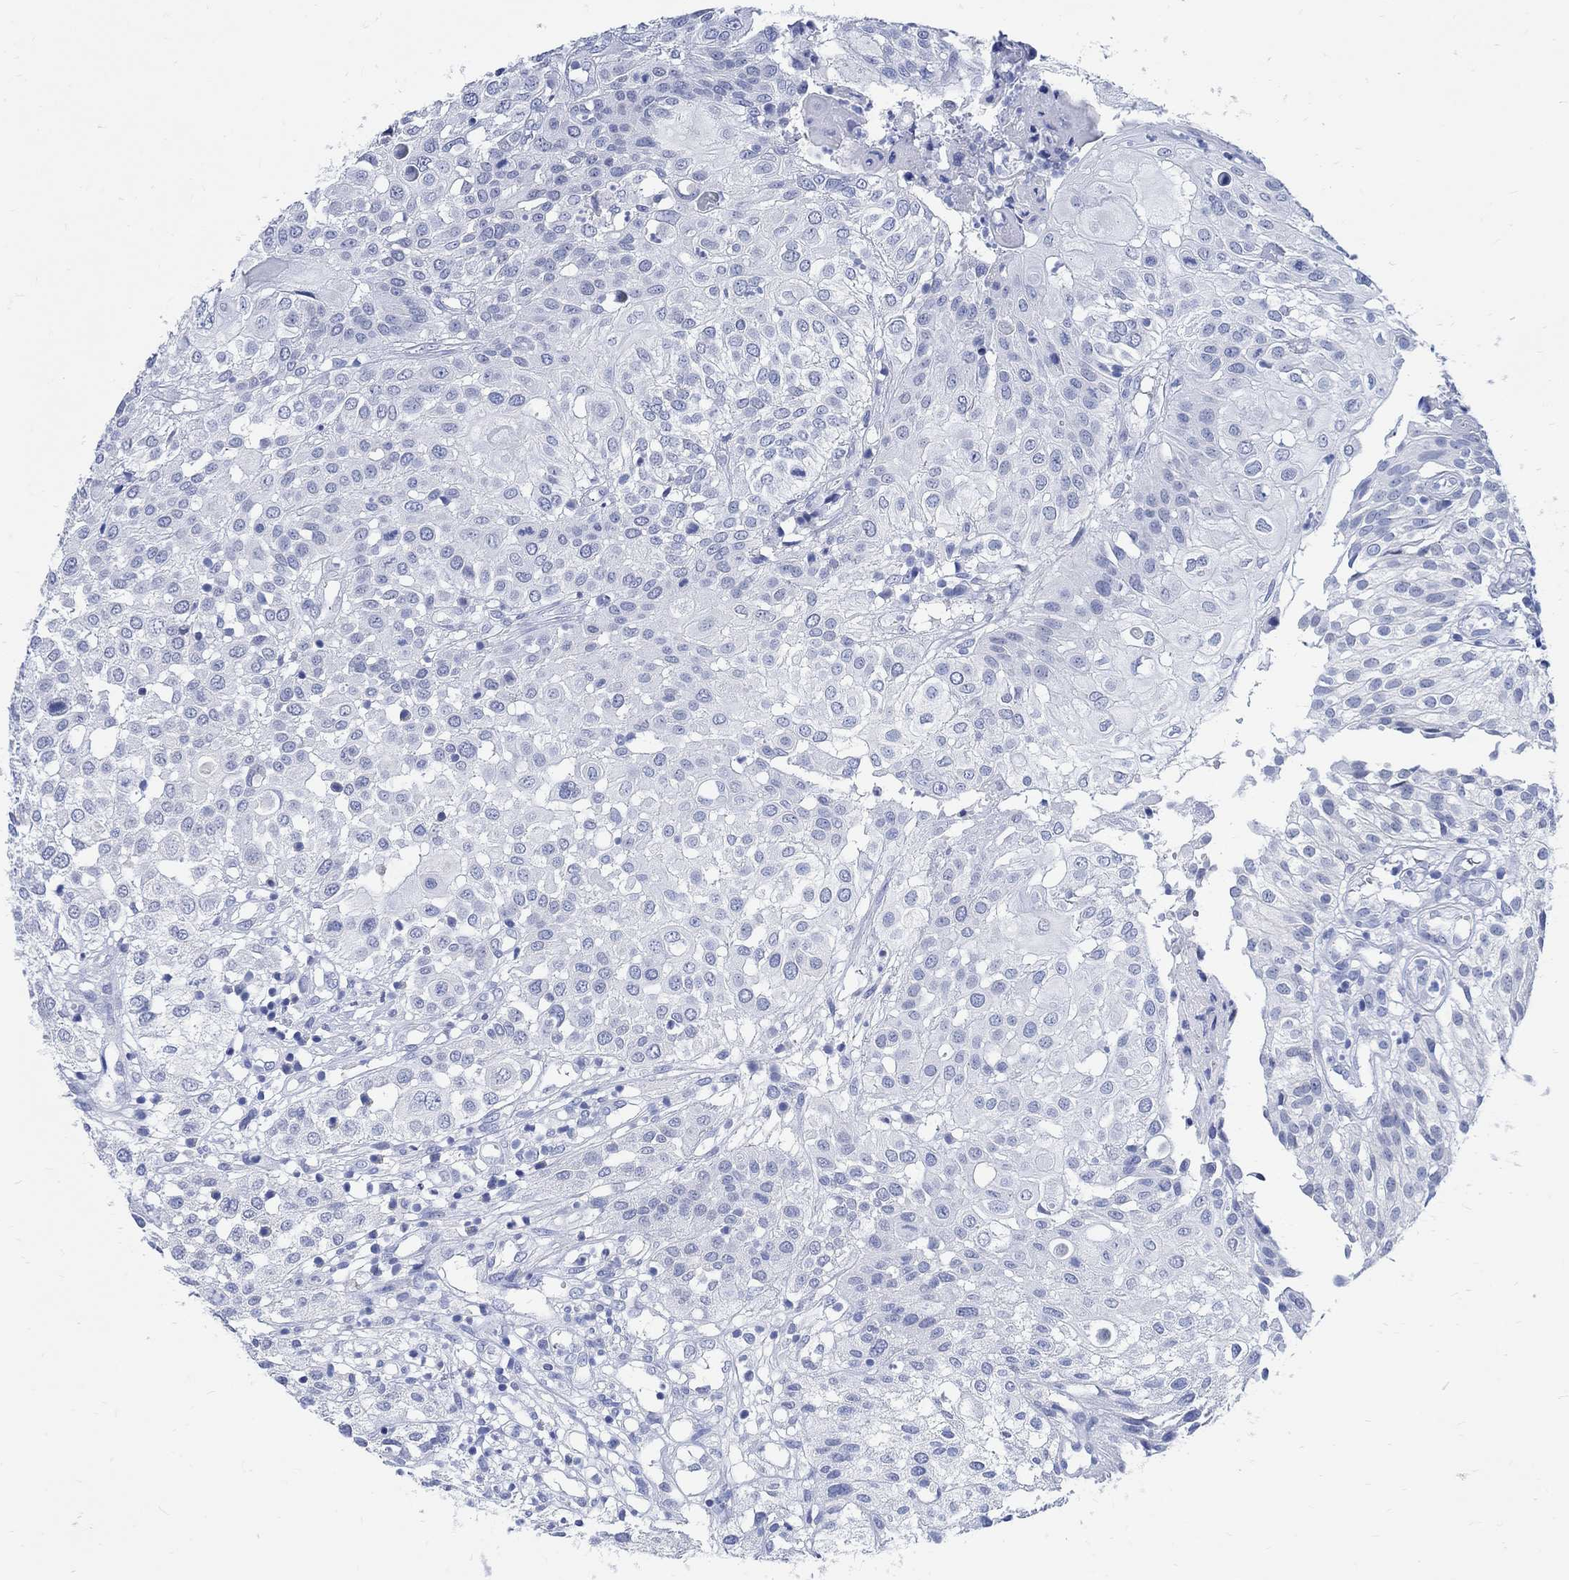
{"staining": {"intensity": "negative", "quantity": "none", "location": "none"}, "tissue": "urothelial cancer", "cell_type": "Tumor cells", "image_type": "cancer", "snomed": [{"axis": "morphology", "description": "Urothelial carcinoma, High grade"}, {"axis": "topography", "description": "Urinary bladder"}], "caption": "Urothelial cancer stained for a protein using immunohistochemistry demonstrates no positivity tumor cells.", "gene": "CAMK2N1", "patient": {"sex": "female", "age": 79}}